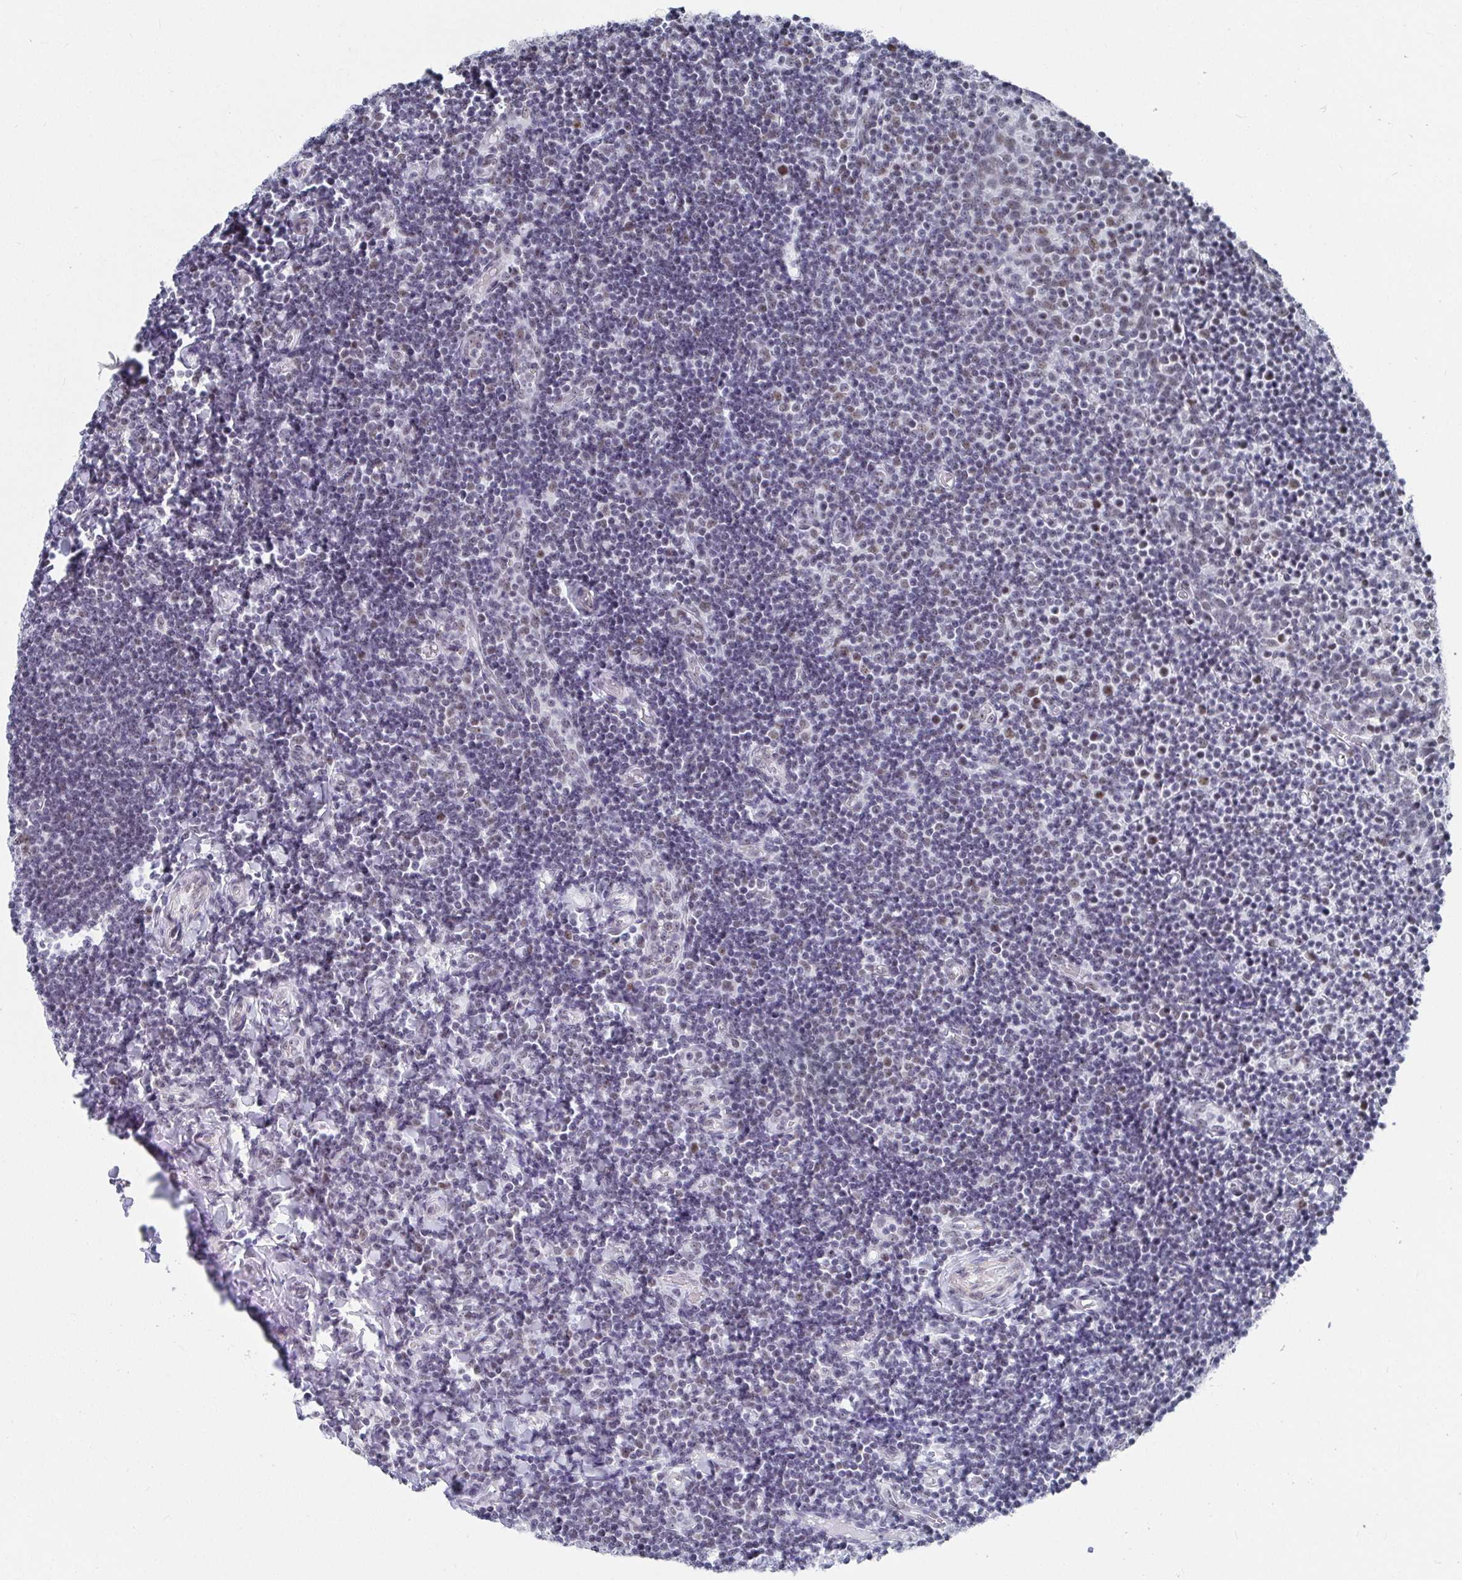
{"staining": {"intensity": "moderate", "quantity": "25%-75%", "location": "nuclear"}, "tissue": "tonsil", "cell_type": "Germinal center cells", "image_type": "normal", "snomed": [{"axis": "morphology", "description": "Normal tissue, NOS"}, {"axis": "topography", "description": "Tonsil"}], "caption": "Tonsil stained with IHC shows moderate nuclear staining in about 25%-75% of germinal center cells. The staining was performed using DAB (3,3'-diaminobenzidine), with brown indicating positive protein expression. Nuclei are stained blue with hematoxylin.", "gene": "SIRT7", "patient": {"sex": "female", "age": 10}}